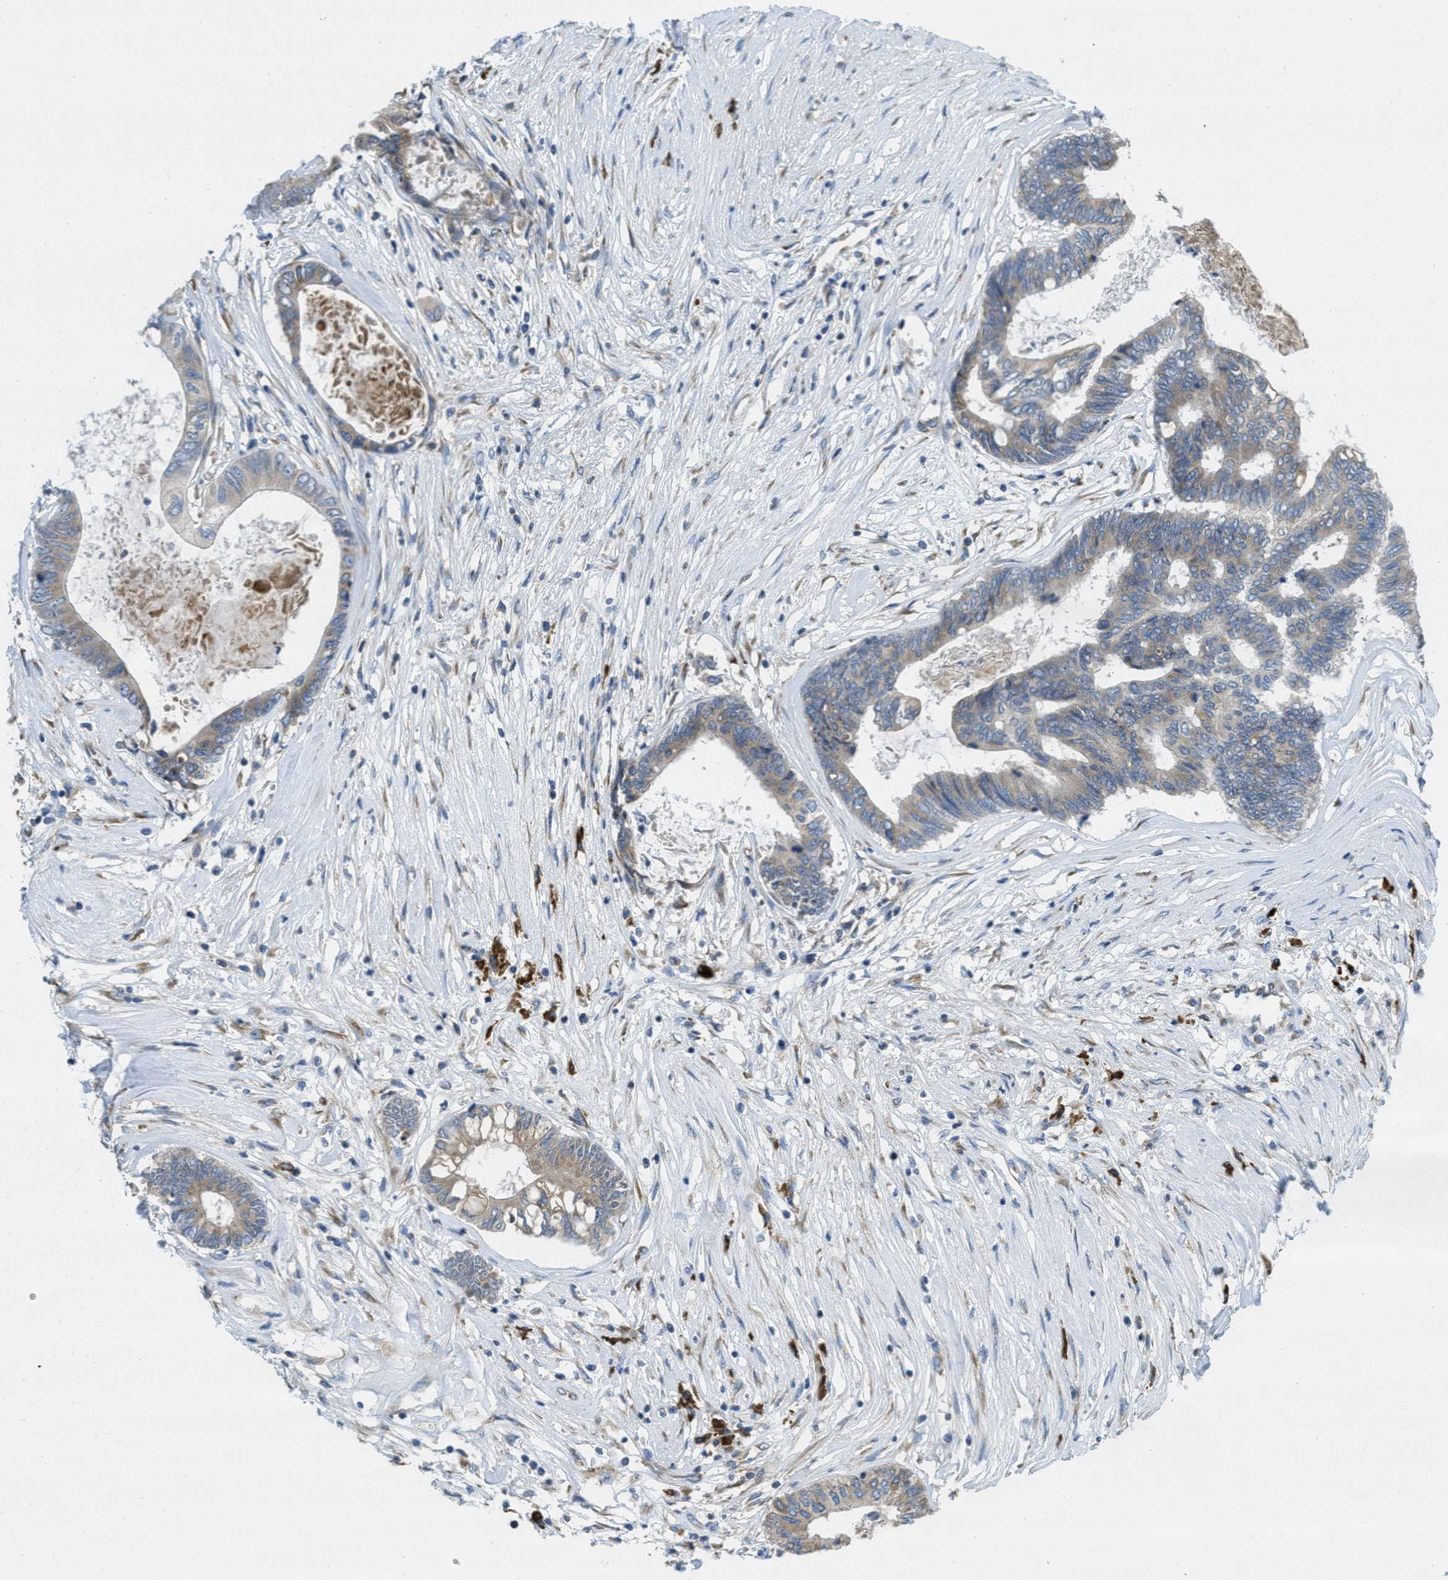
{"staining": {"intensity": "weak", "quantity": "<25%", "location": "cytoplasmic/membranous"}, "tissue": "colorectal cancer", "cell_type": "Tumor cells", "image_type": "cancer", "snomed": [{"axis": "morphology", "description": "Adenocarcinoma, NOS"}, {"axis": "topography", "description": "Rectum"}], "caption": "An IHC image of colorectal cancer is shown. There is no staining in tumor cells of colorectal cancer. (Brightfield microscopy of DAB (3,3'-diaminobenzidine) immunohistochemistry (IHC) at high magnification).", "gene": "SSR1", "patient": {"sex": "male", "age": 63}}